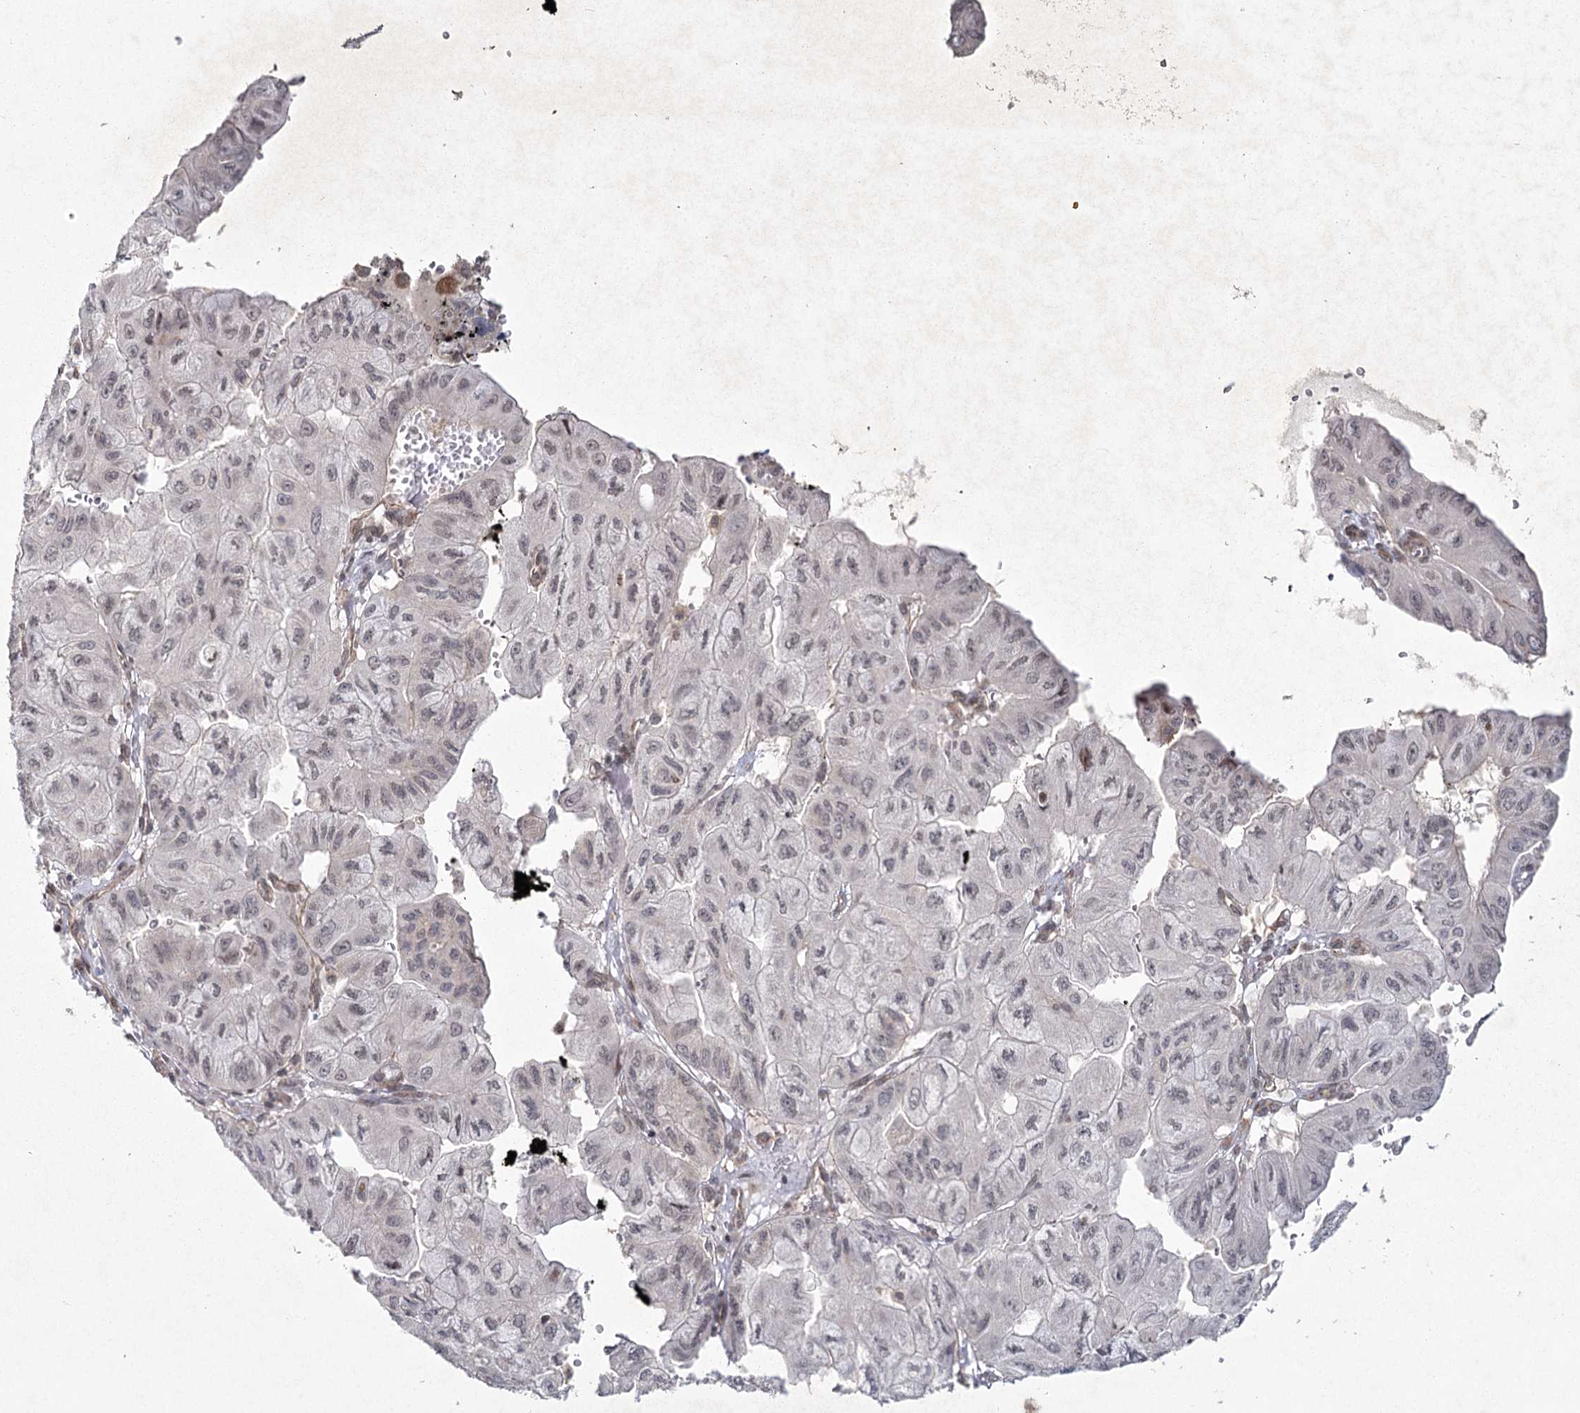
{"staining": {"intensity": "negative", "quantity": "none", "location": "none"}, "tissue": "pancreatic cancer", "cell_type": "Tumor cells", "image_type": "cancer", "snomed": [{"axis": "morphology", "description": "Adenocarcinoma, NOS"}, {"axis": "topography", "description": "Pancreas"}], "caption": "High power microscopy histopathology image of an IHC micrograph of pancreatic cancer, revealing no significant staining in tumor cells. (IHC, brightfield microscopy, high magnification).", "gene": "AP2M1", "patient": {"sex": "male", "age": 51}}